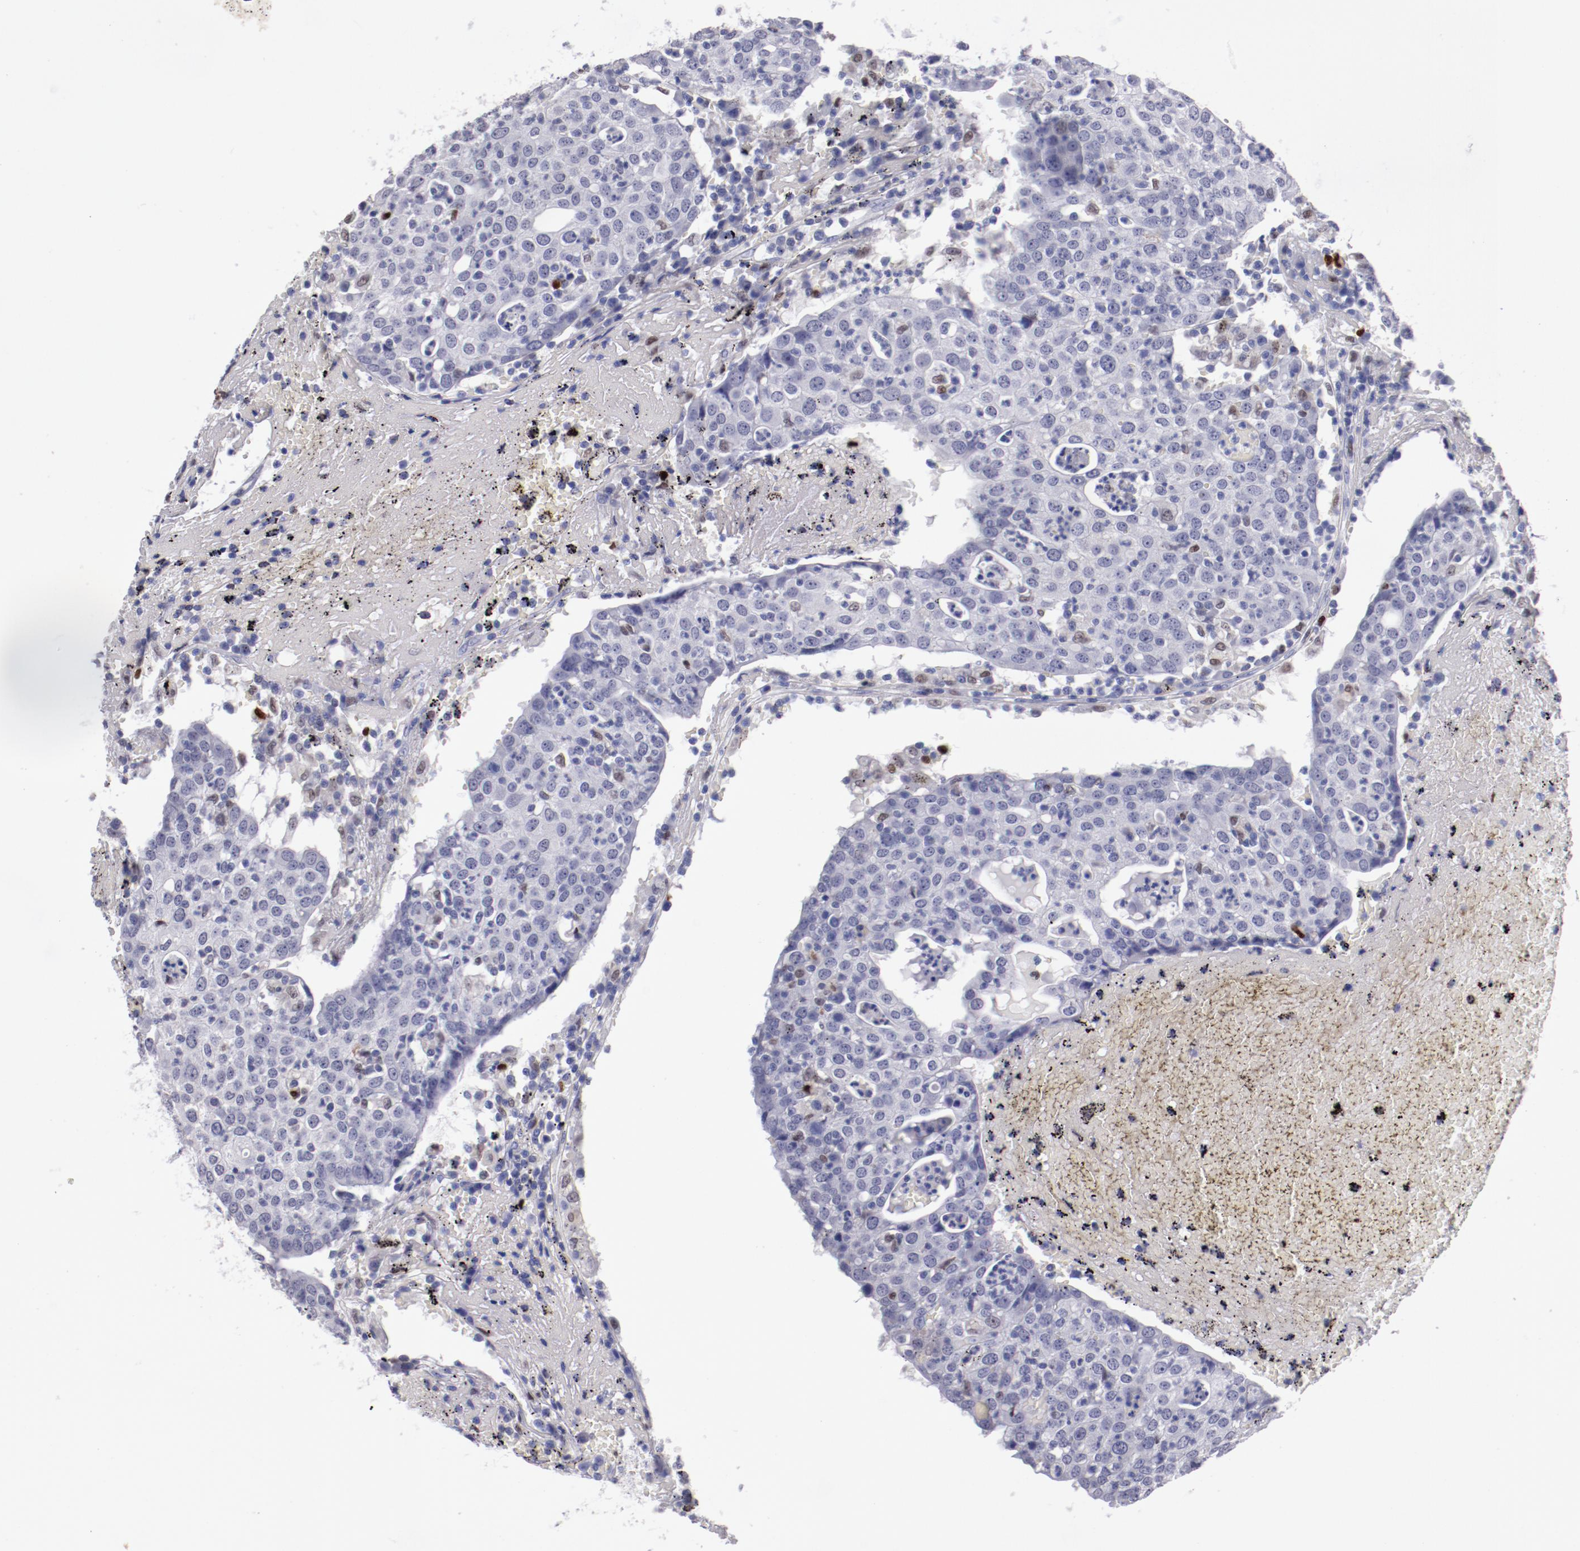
{"staining": {"intensity": "negative", "quantity": "none", "location": "none"}, "tissue": "head and neck cancer", "cell_type": "Tumor cells", "image_type": "cancer", "snomed": [{"axis": "morphology", "description": "Adenocarcinoma, NOS"}, {"axis": "topography", "description": "Salivary gland"}, {"axis": "topography", "description": "Head-Neck"}], "caption": "IHC micrograph of neoplastic tissue: human head and neck cancer stained with DAB reveals no significant protein expression in tumor cells.", "gene": "IRF8", "patient": {"sex": "female", "age": 65}}